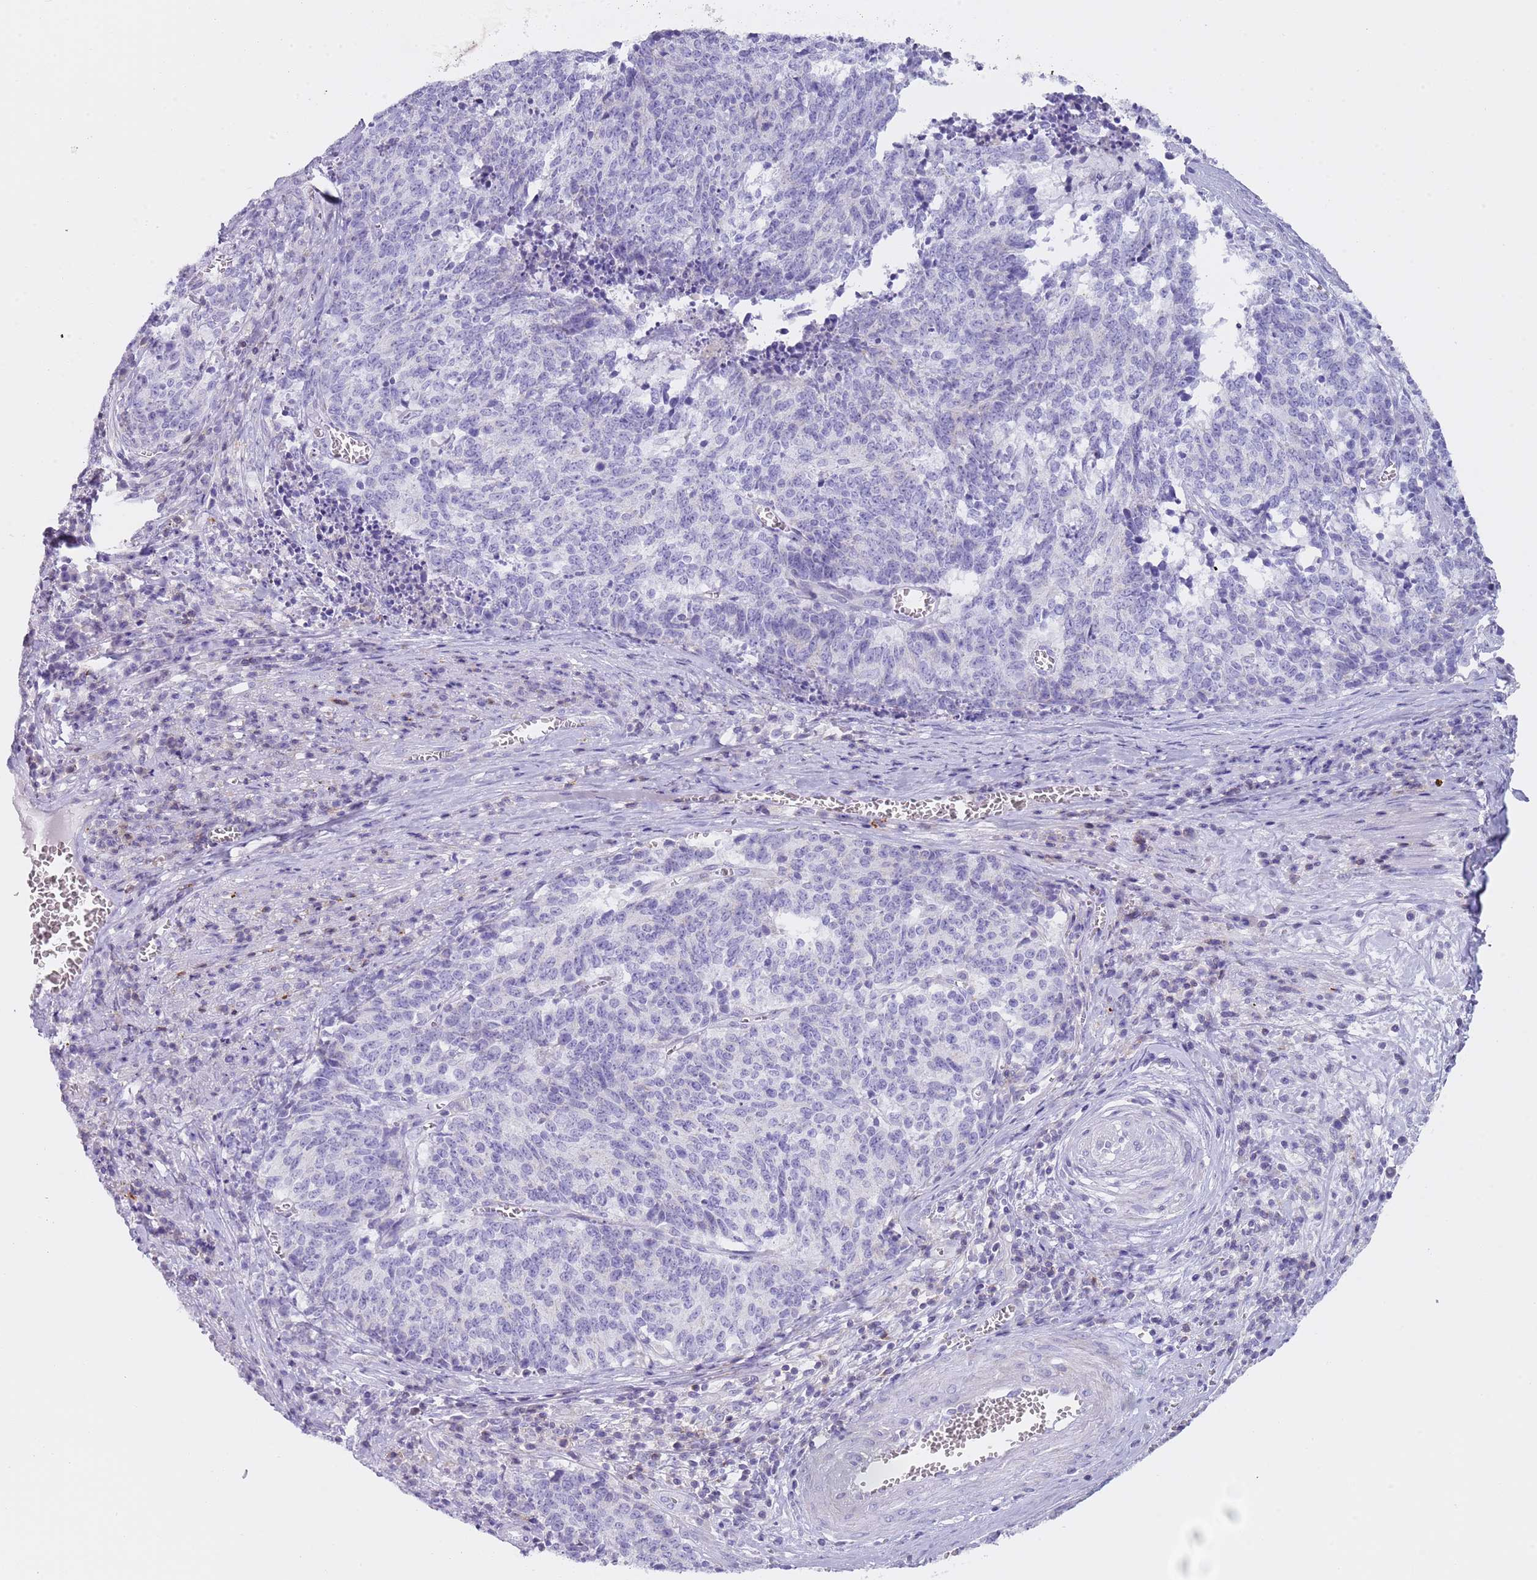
{"staining": {"intensity": "negative", "quantity": "none", "location": "none"}, "tissue": "cervical cancer", "cell_type": "Tumor cells", "image_type": "cancer", "snomed": [{"axis": "morphology", "description": "Squamous cell carcinoma, NOS"}, {"axis": "topography", "description": "Cervix"}], "caption": "Tumor cells show no significant protein expression in cervical cancer (squamous cell carcinoma). The staining is performed using DAB (3,3'-diaminobenzidine) brown chromogen with nuclei counter-stained in using hematoxylin.", "gene": "NBPF20", "patient": {"sex": "female", "age": 29}}